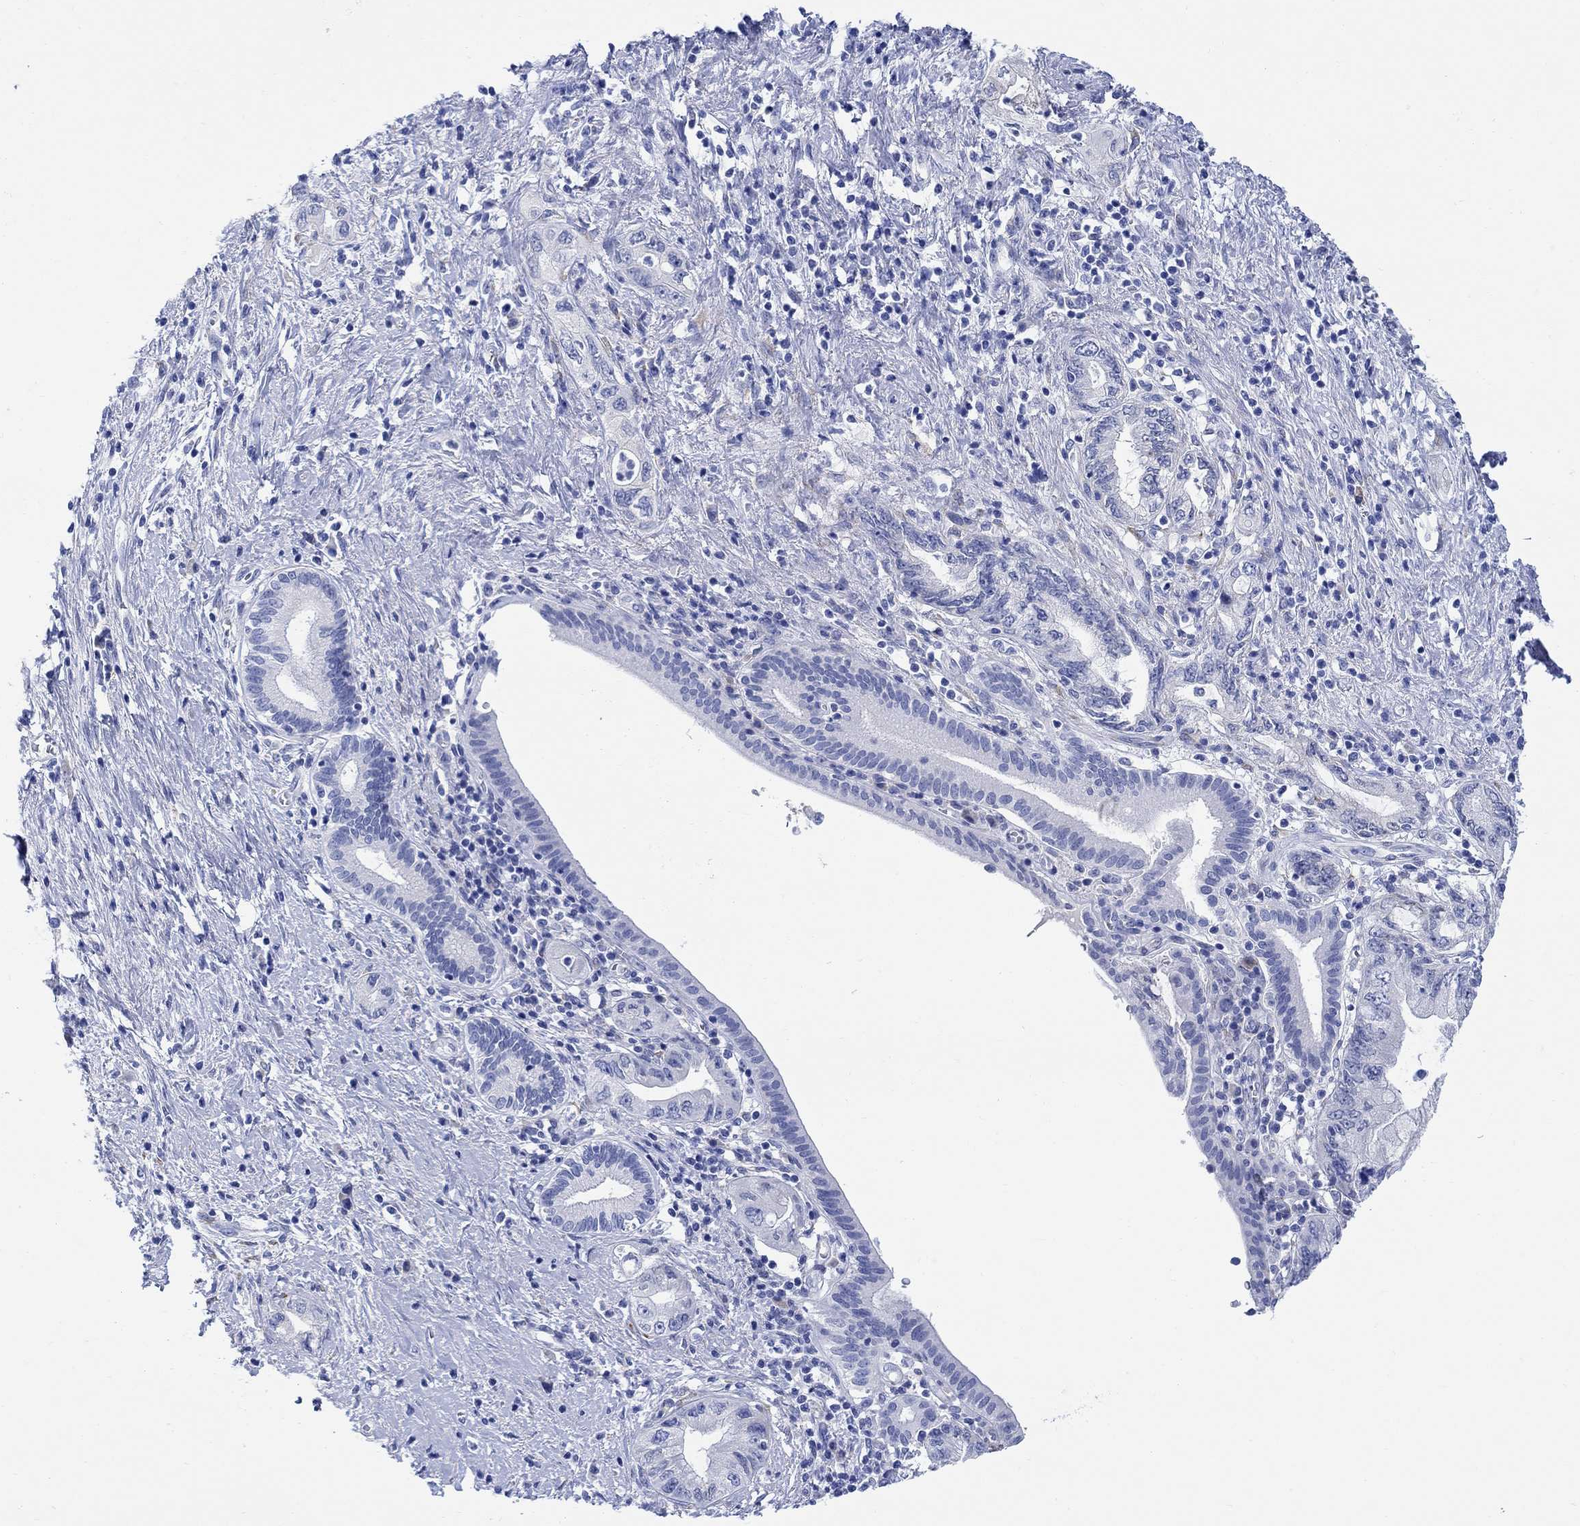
{"staining": {"intensity": "negative", "quantity": "none", "location": "none"}, "tissue": "pancreatic cancer", "cell_type": "Tumor cells", "image_type": "cancer", "snomed": [{"axis": "morphology", "description": "Adenocarcinoma, NOS"}, {"axis": "topography", "description": "Pancreas"}], "caption": "High power microscopy photomicrograph of an immunohistochemistry (IHC) photomicrograph of pancreatic cancer, revealing no significant staining in tumor cells.", "gene": "MYL1", "patient": {"sex": "female", "age": 73}}